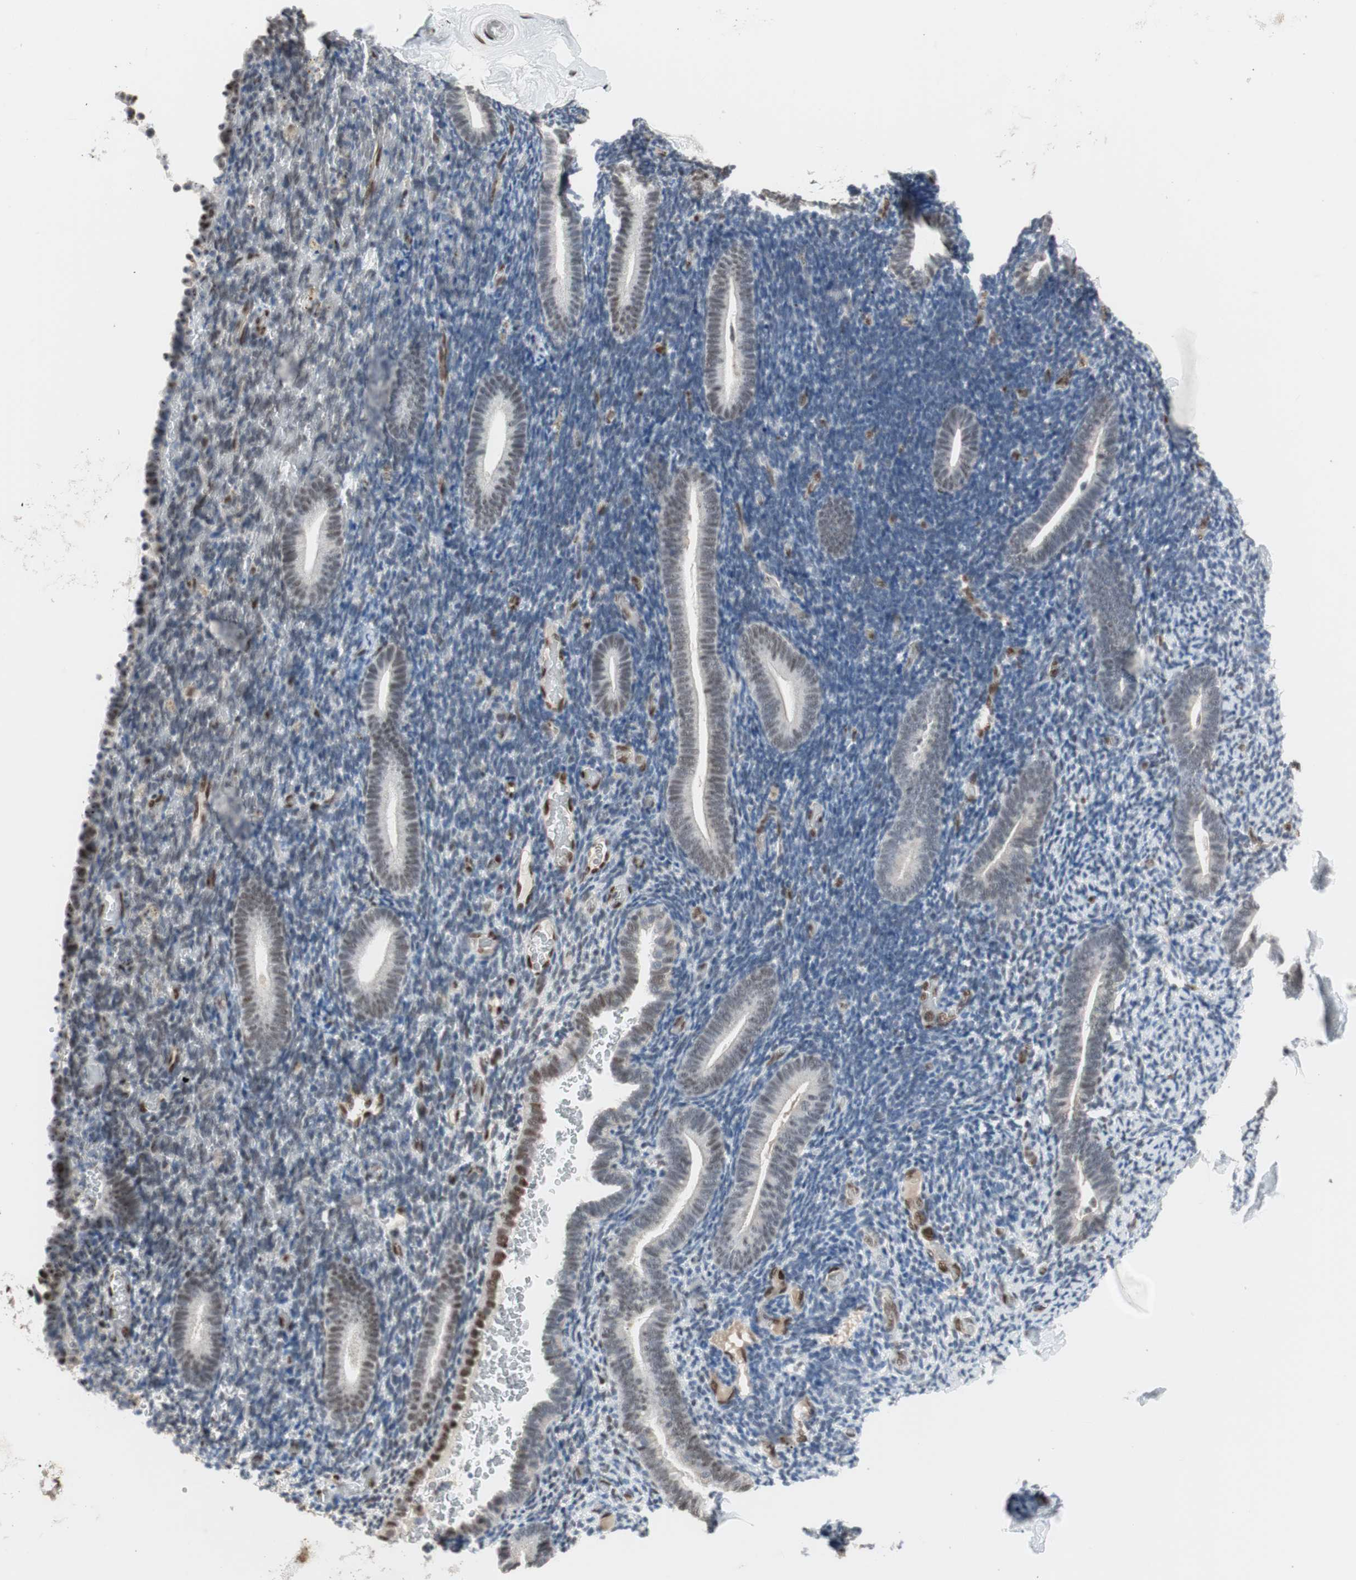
{"staining": {"intensity": "weak", "quantity": "<25%", "location": "nuclear"}, "tissue": "endometrium", "cell_type": "Cells in endometrial stroma", "image_type": "normal", "snomed": [{"axis": "morphology", "description": "Normal tissue, NOS"}, {"axis": "topography", "description": "Endometrium"}], "caption": "An IHC histopathology image of unremarkable endometrium is shown. There is no staining in cells in endometrial stroma of endometrium. (DAB IHC visualized using brightfield microscopy, high magnification).", "gene": "PML", "patient": {"sex": "female", "age": 51}}